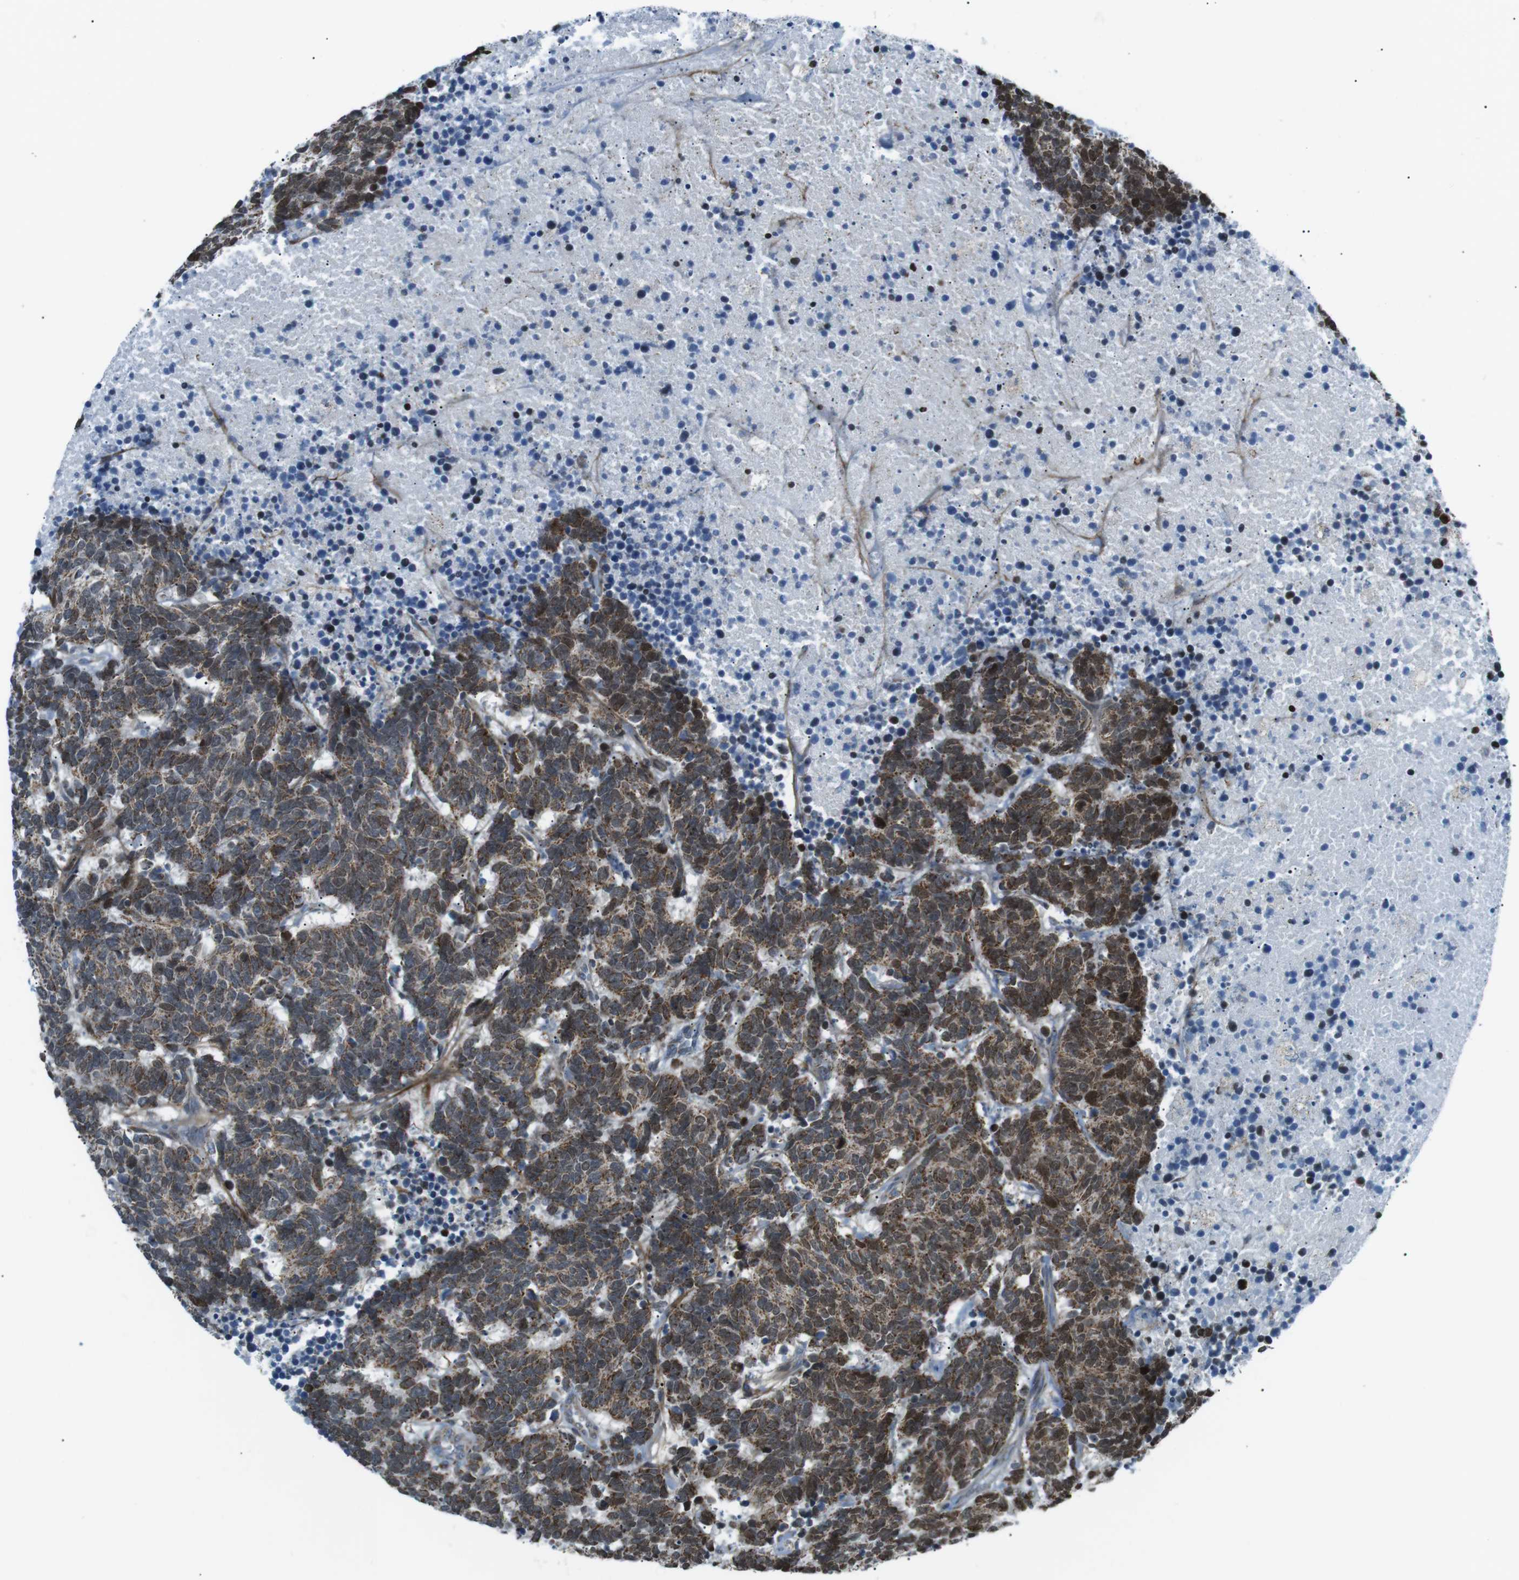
{"staining": {"intensity": "moderate", "quantity": ">75%", "location": "cytoplasmic/membranous"}, "tissue": "carcinoid", "cell_type": "Tumor cells", "image_type": "cancer", "snomed": [{"axis": "morphology", "description": "Carcinoma, NOS"}, {"axis": "morphology", "description": "Carcinoid, malignant, NOS"}, {"axis": "topography", "description": "Urinary bladder"}], "caption": "Carcinoid tissue exhibits moderate cytoplasmic/membranous positivity in about >75% of tumor cells (DAB (3,3'-diaminobenzidine) = brown stain, brightfield microscopy at high magnification).", "gene": "ARID5B", "patient": {"sex": "male", "age": 57}}